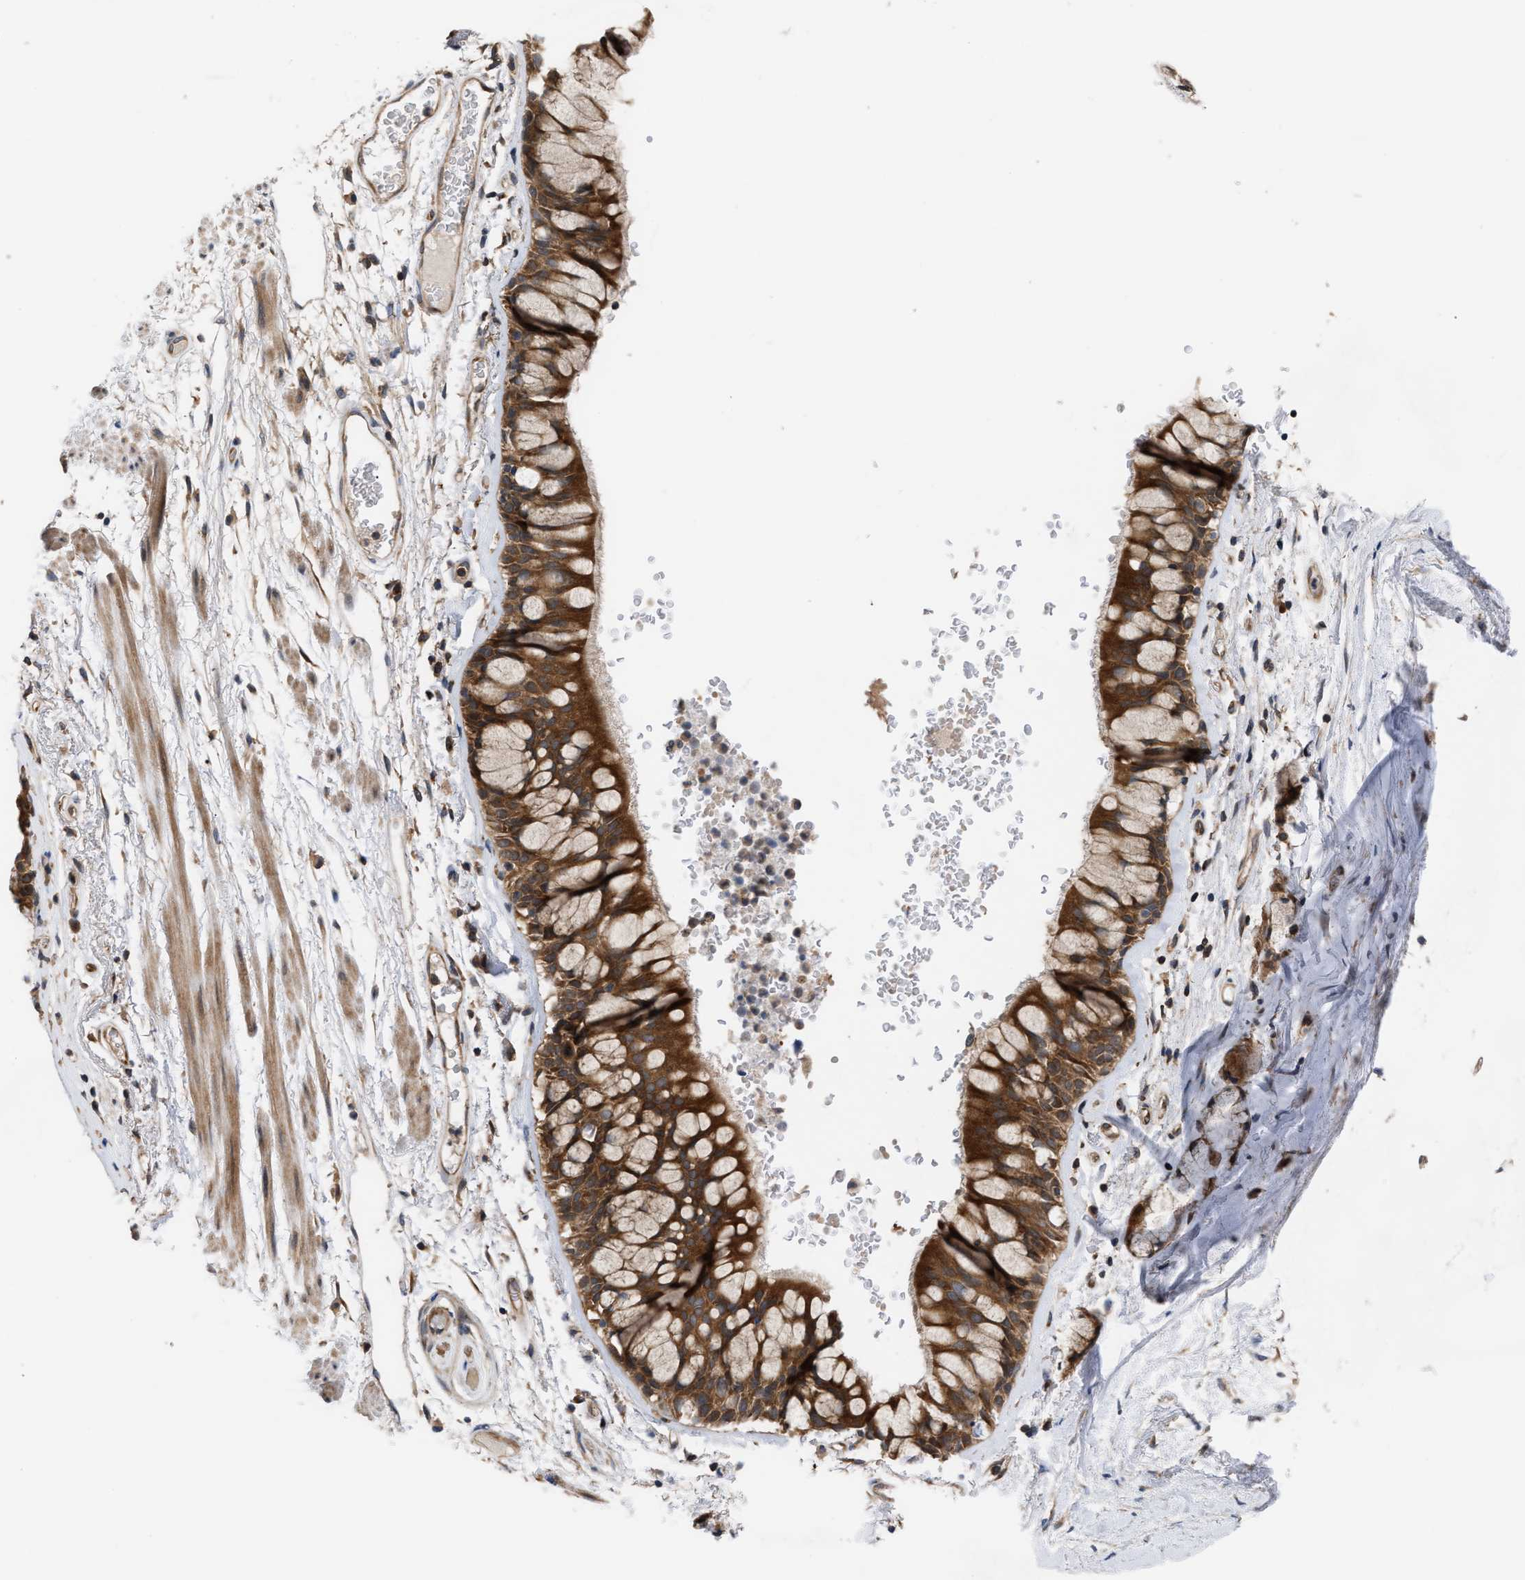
{"staining": {"intensity": "strong", "quantity": ">75%", "location": "cytoplasmic/membranous"}, "tissue": "bronchus", "cell_type": "Respiratory epithelial cells", "image_type": "normal", "snomed": [{"axis": "morphology", "description": "Normal tissue, NOS"}, {"axis": "topography", "description": "Bronchus"}], "caption": "Immunohistochemical staining of unremarkable human bronchus displays high levels of strong cytoplasmic/membranous positivity in approximately >75% of respiratory epithelial cells.", "gene": "LAPTM4B", "patient": {"sex": "male", "age": 66}}